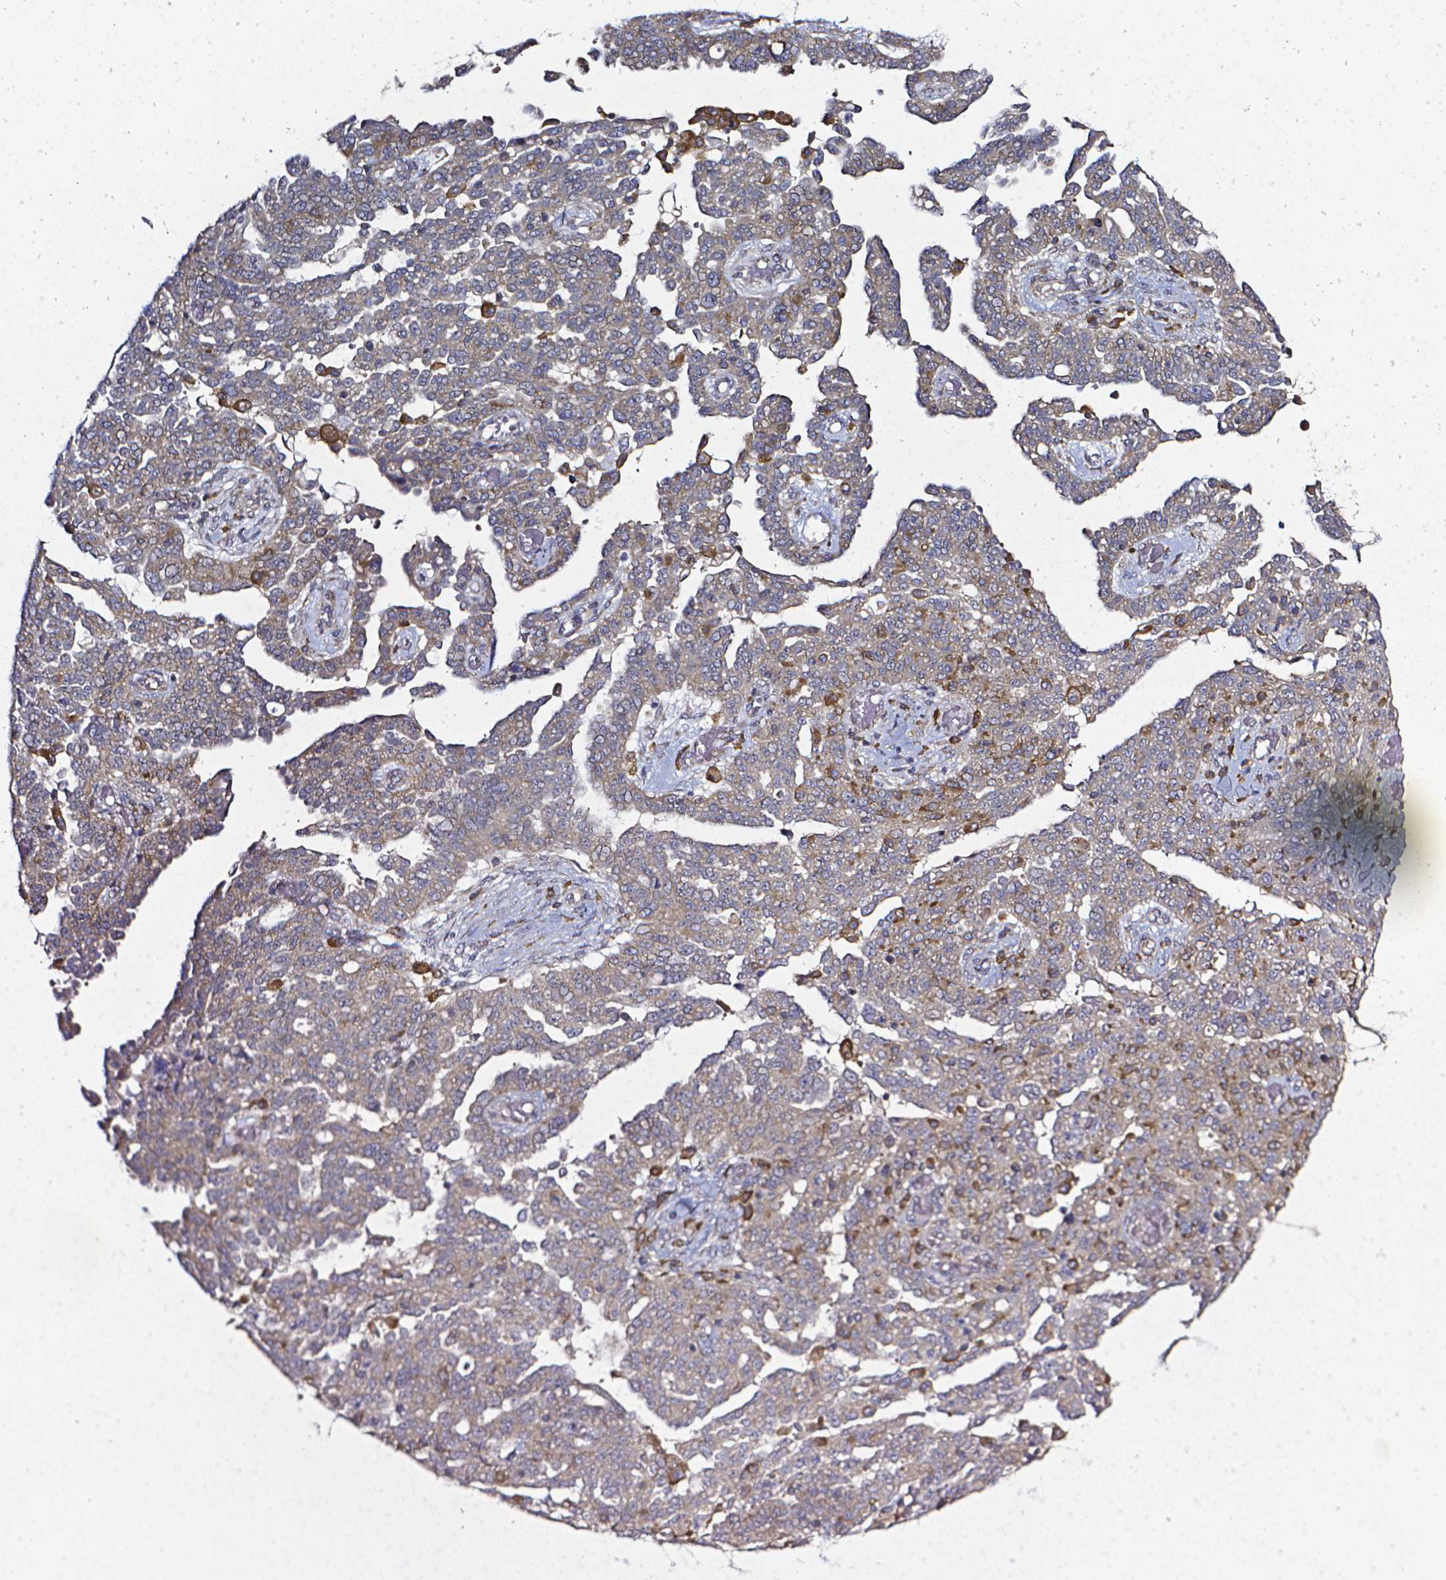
{"staining": {"intensity": "weak", "quantity": ">75%", "location": "cytoplasmic/membranous"}, "tissue": "ovarian cancer", "cell_type": "Tumor cells", "image_type": "cancer", "snomed": [{"axis": "morphology", "description": "Cystadenocarcinoma, serous, NOS"}, {"axis": "topography", "description": "Ovary"}], "caption": "An image showing weak cytoplasmic/membranous positivity in approximately >75% of tumor cells in ovarian cancer (serous cystadenocarcinoma), as visualized by brown immunohistochemical staining.", "gene": "PRAG1", "patient": {"sex": "female", "age": 67}}